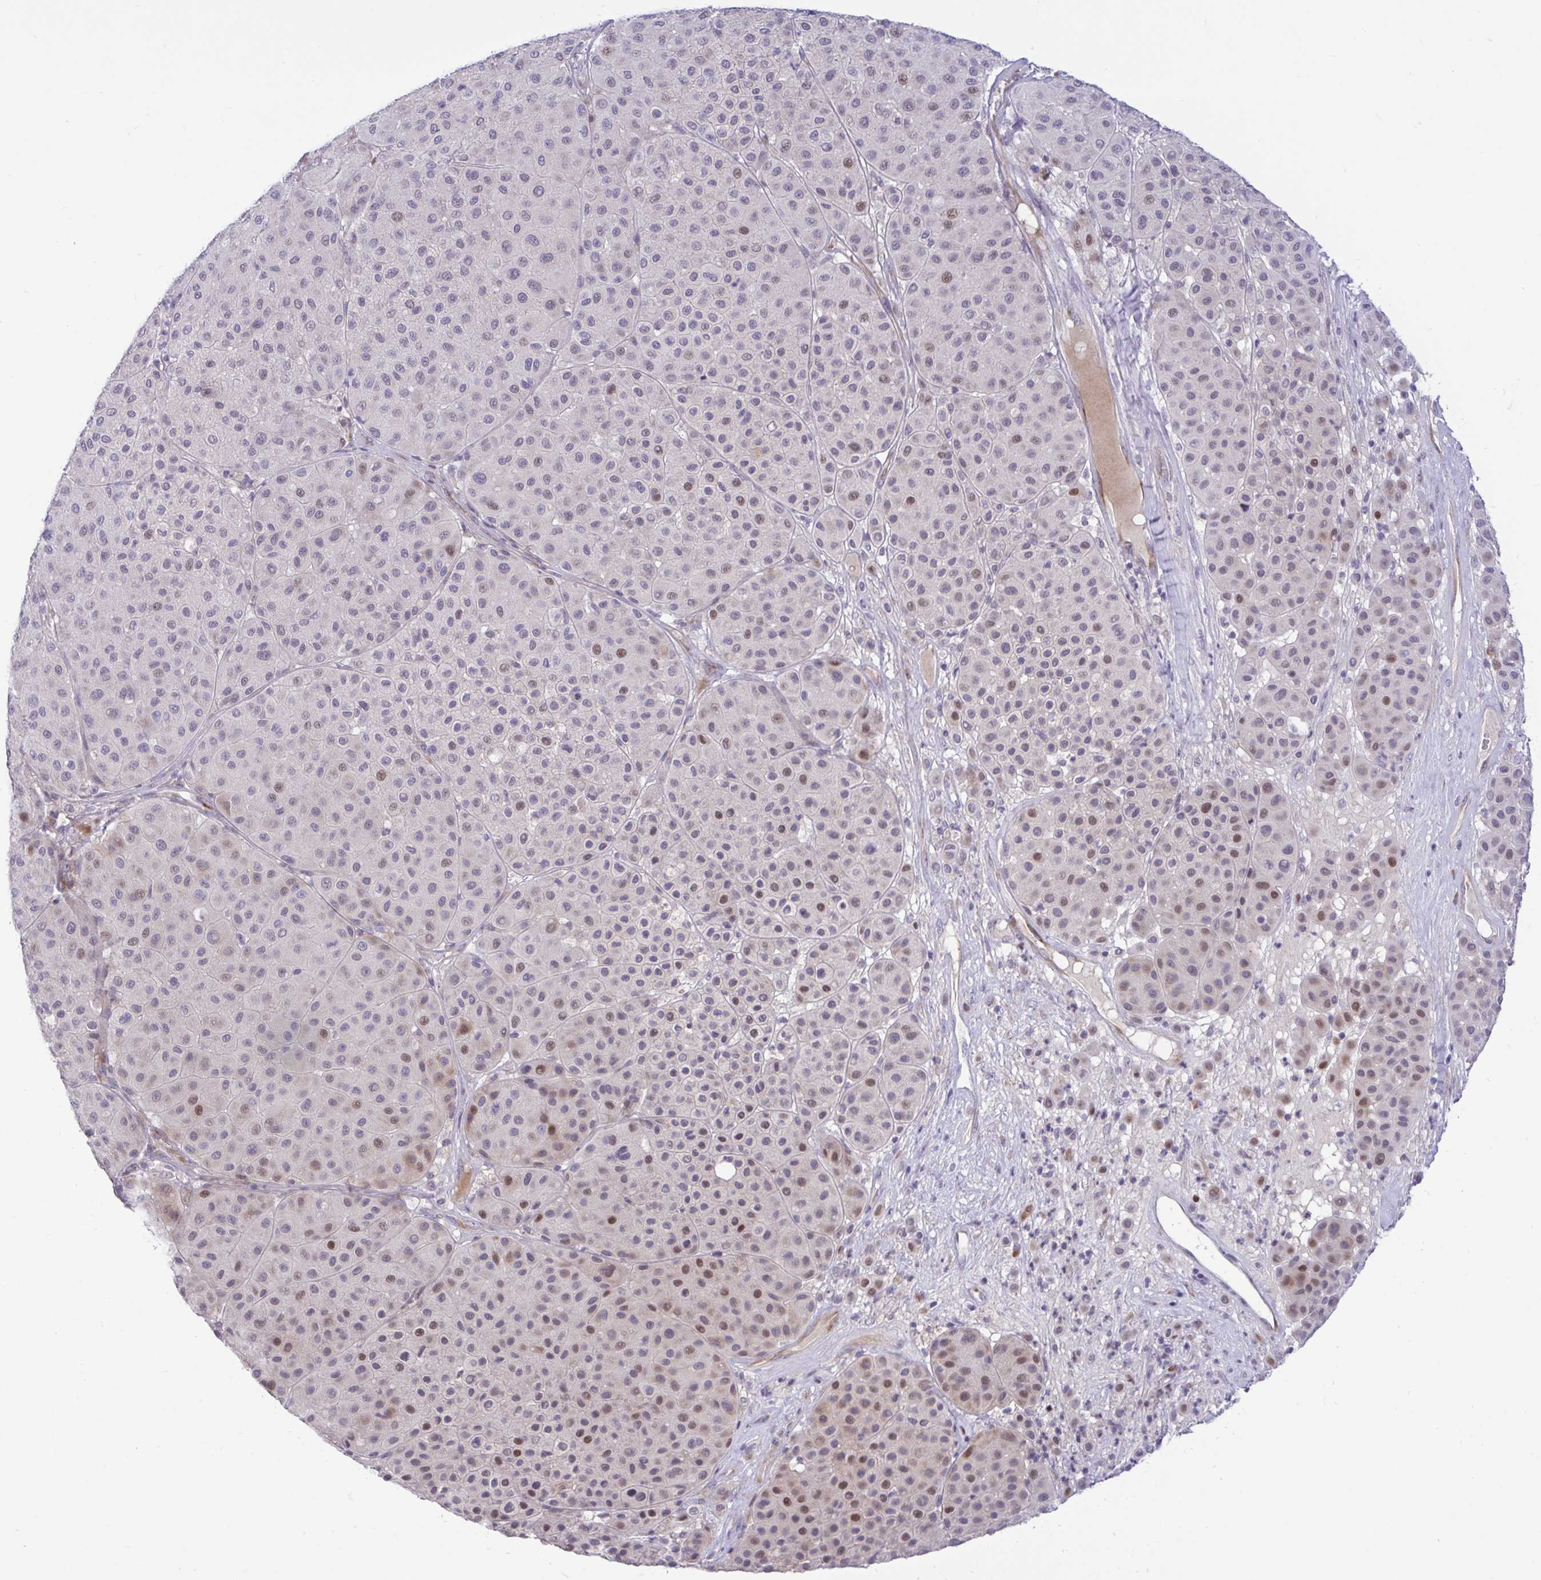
{"staining": {"intensity": "moderate", "quantity": "<25%", "location": "nuclear"}, "tissue": "melanoma", "cell_type": "Tumor cells", "image_type": "cancer", "snomed": [{"axis": "morphology", "description": "Malignant melanoma, Metastatic site"}, {"axis": "topography", "description": "Smooth muscle"}], "caption": "Tumor cells reveal low levels of moderate nuclear positivity in about <25% of cells in human melanoma.", "gene": "EPOP", "patient": {"sex": "male", "age": 41}}